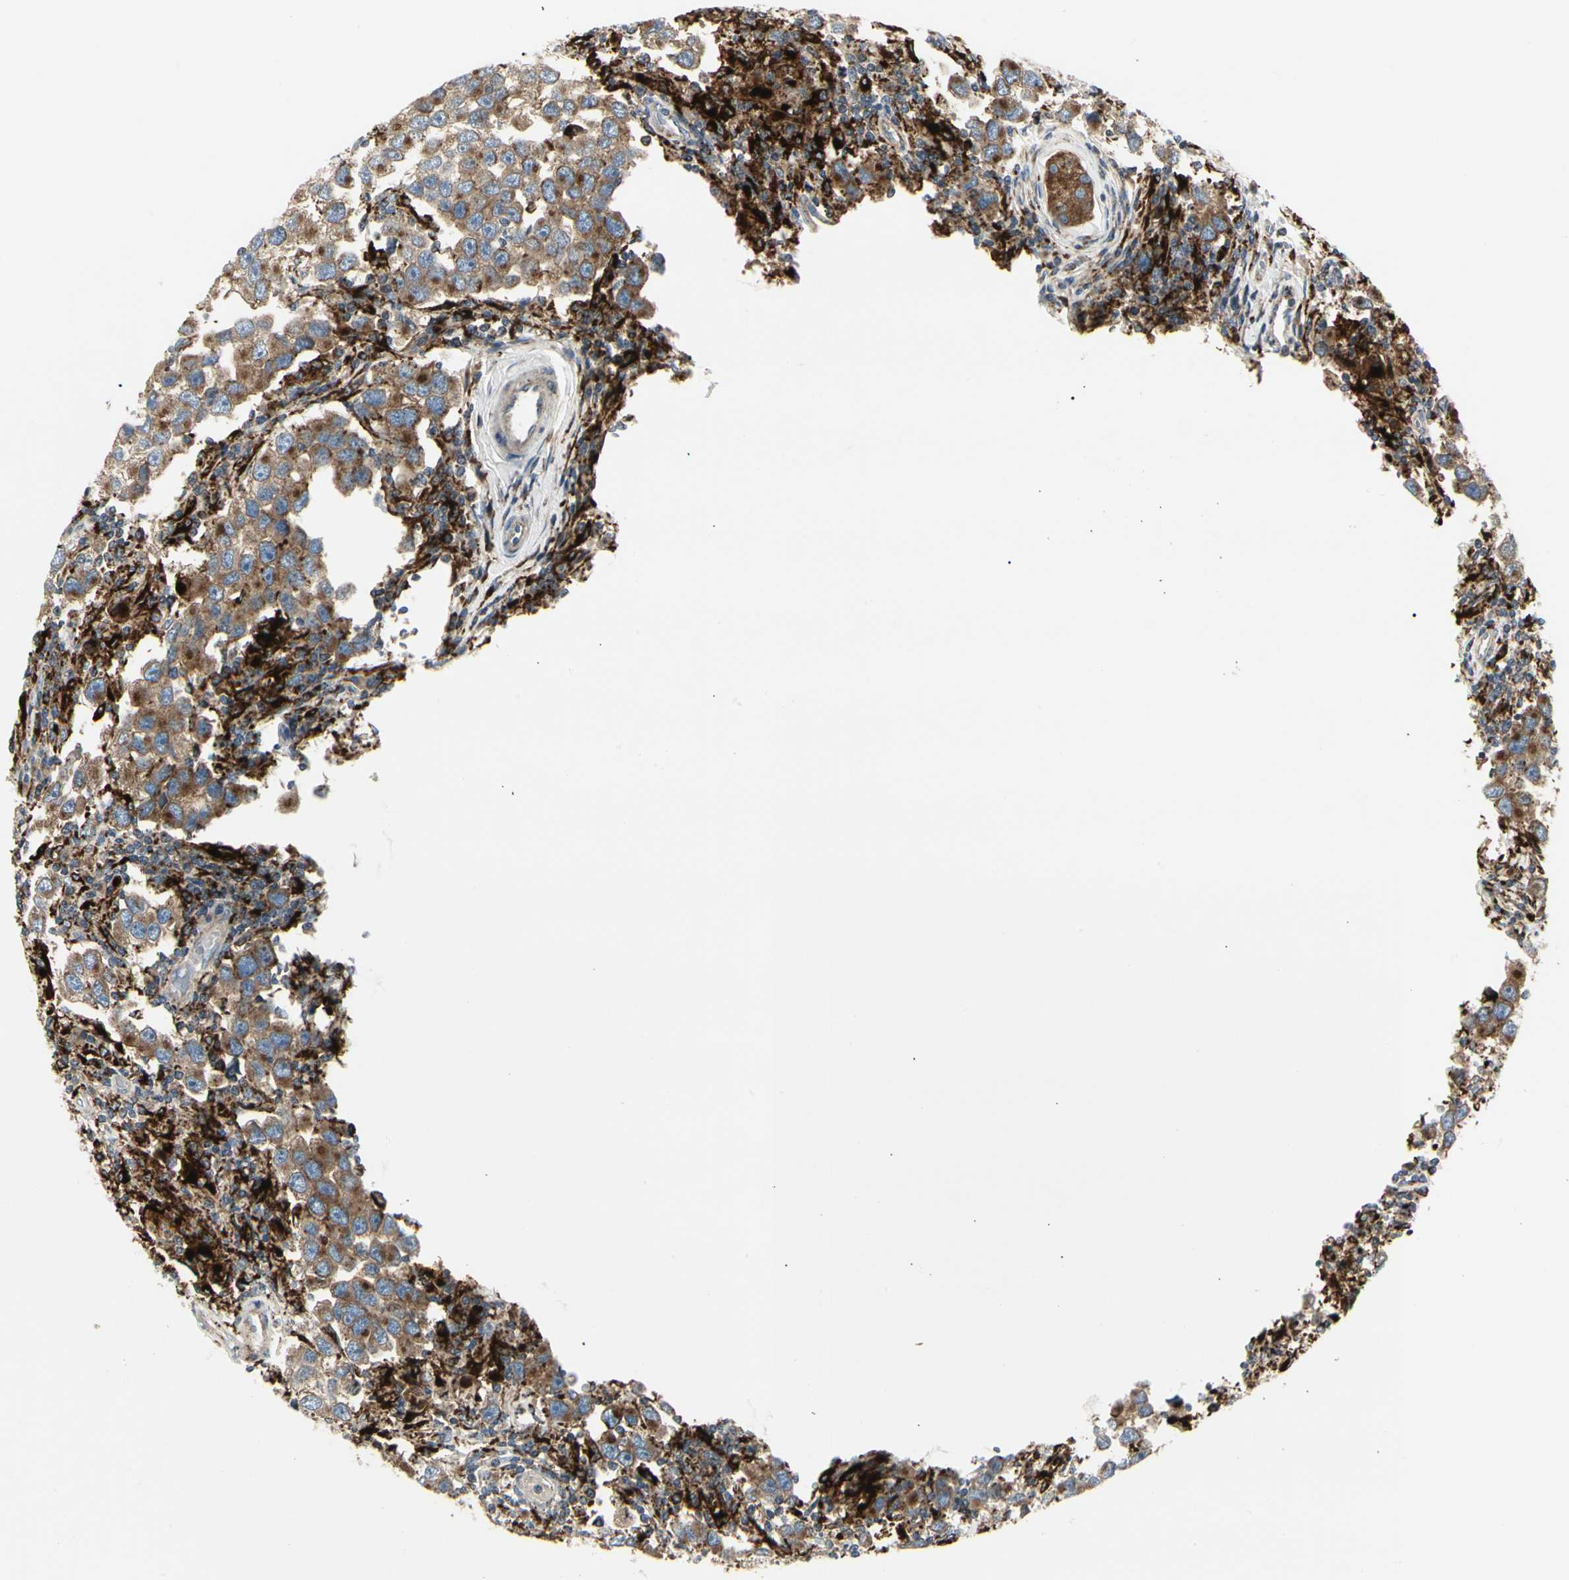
{"staining": {"intensity": "moderate", "quantity": "<25%", "location": "cytoplasmic/membranous"}, "tissue": "testis cancer", "cell_type": "Tumor cells", "image_type": "cancer", "snomed": [{"axis": "morphology", "description": "Carcinoma, Embryonal, NOS"}, {"axis": "topography", "description": "Testis"}], "caption": "This histopathology image demonstrates testis embryonal carcinoma stained with immunohistochemistry to label a protein in brown. The cytoplasmic/membranous of tumor cells show moderate positivity for the protein. Nuclei are counter-stained blue.", "gene": "ATP6V1B2", "patient": {"sex": "male", "age": 21}}